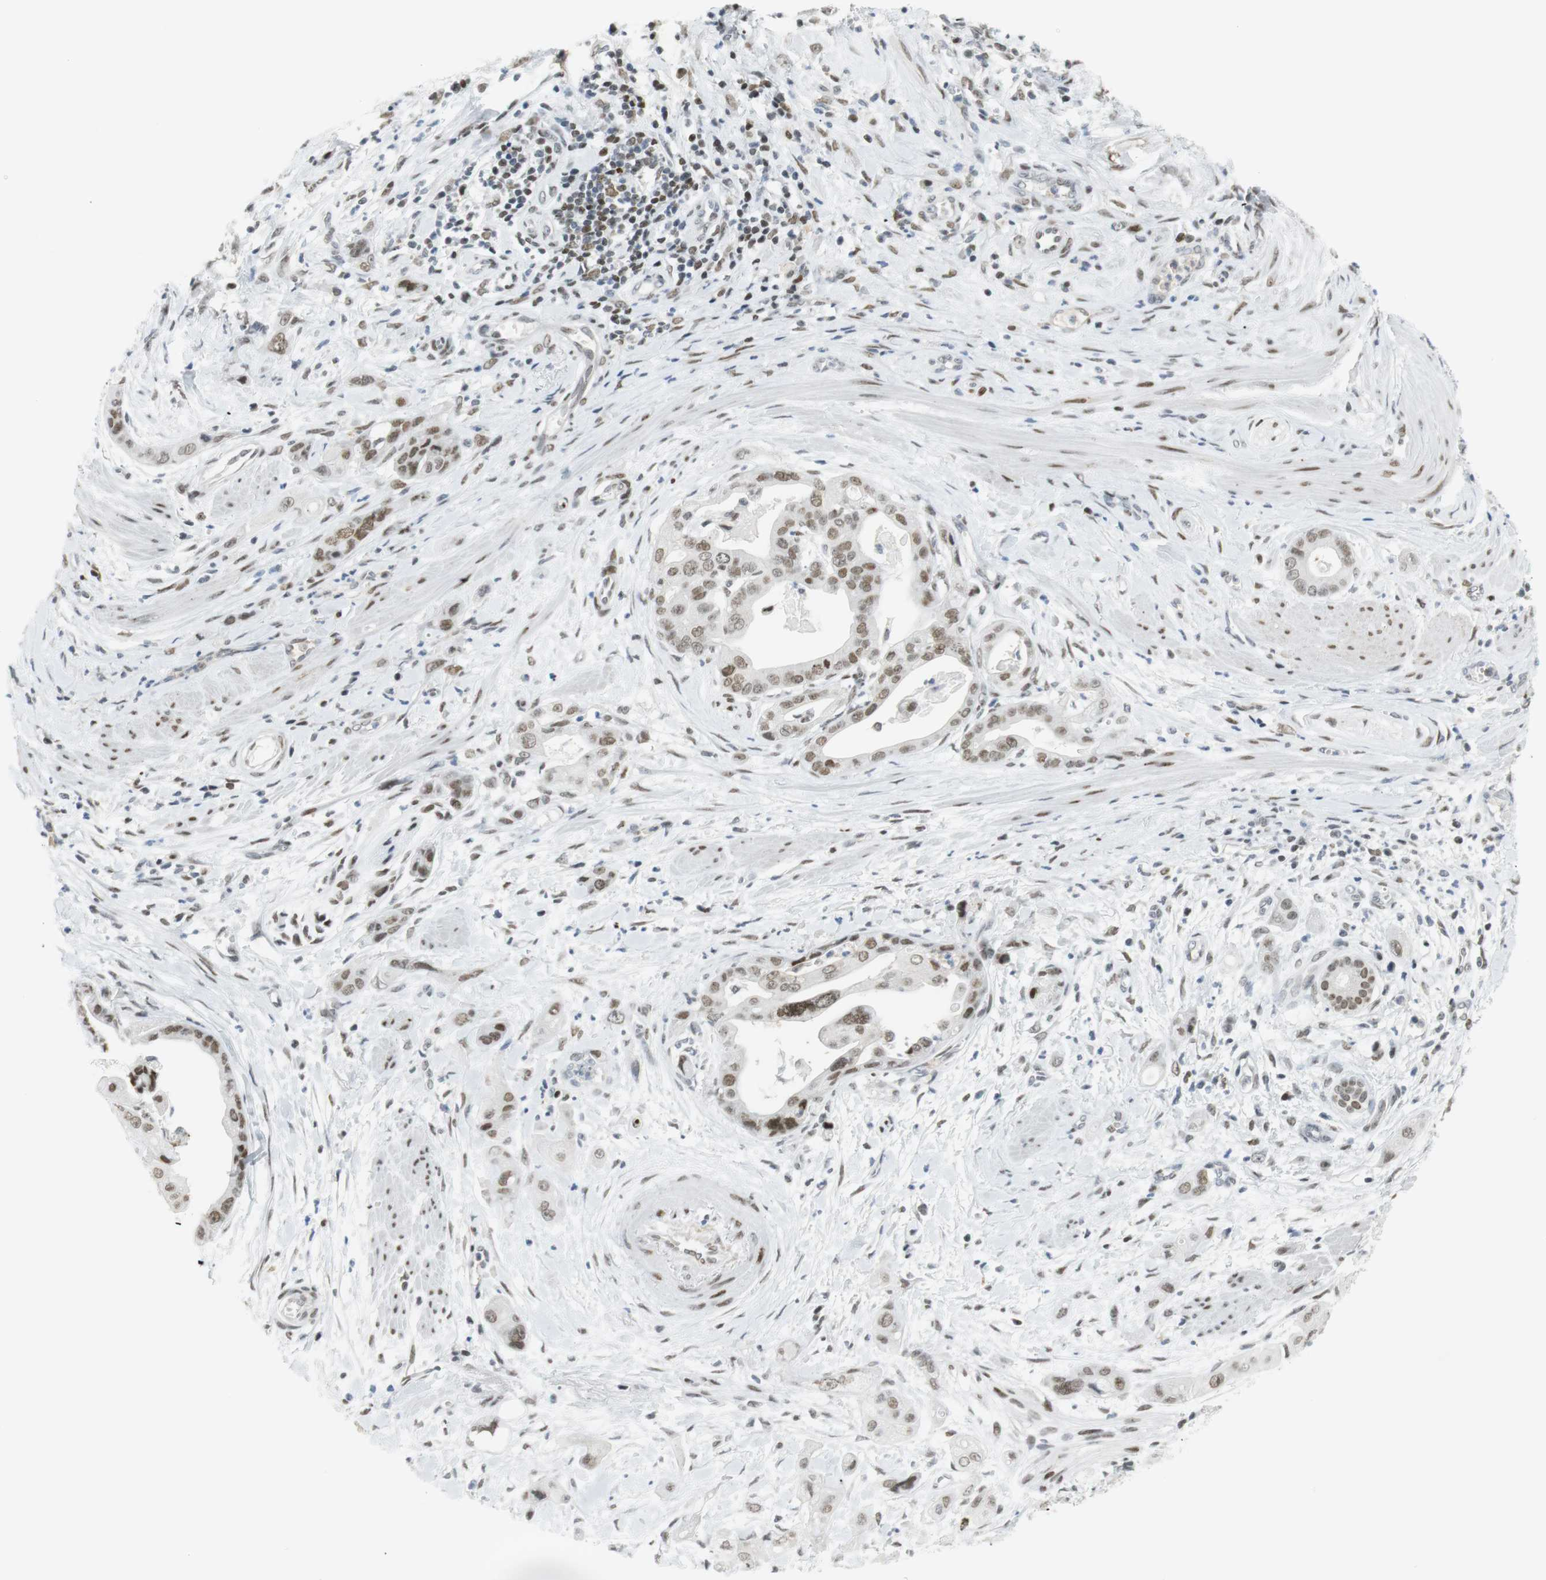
{"staining": {"intensity": "moderate", "quantity": ">75%", "location": "nuclear"}, "tissue": "pancreatic cancer", "cell_type": "Tumor cells", "image_type": "cancer", "snomed": [{"axis": "morphology", "description": "Adenocarcinoma, NOS"}, {"axis": "topography", "description": "Pancreas"}], "caption": "This is an image of IHC staining of pancreatic adenocarcinoma, which shows moderate staining in the nuclear of tumor cells.", "gene": "BMI1", "patient": {"sex": "female", "age": 75}}